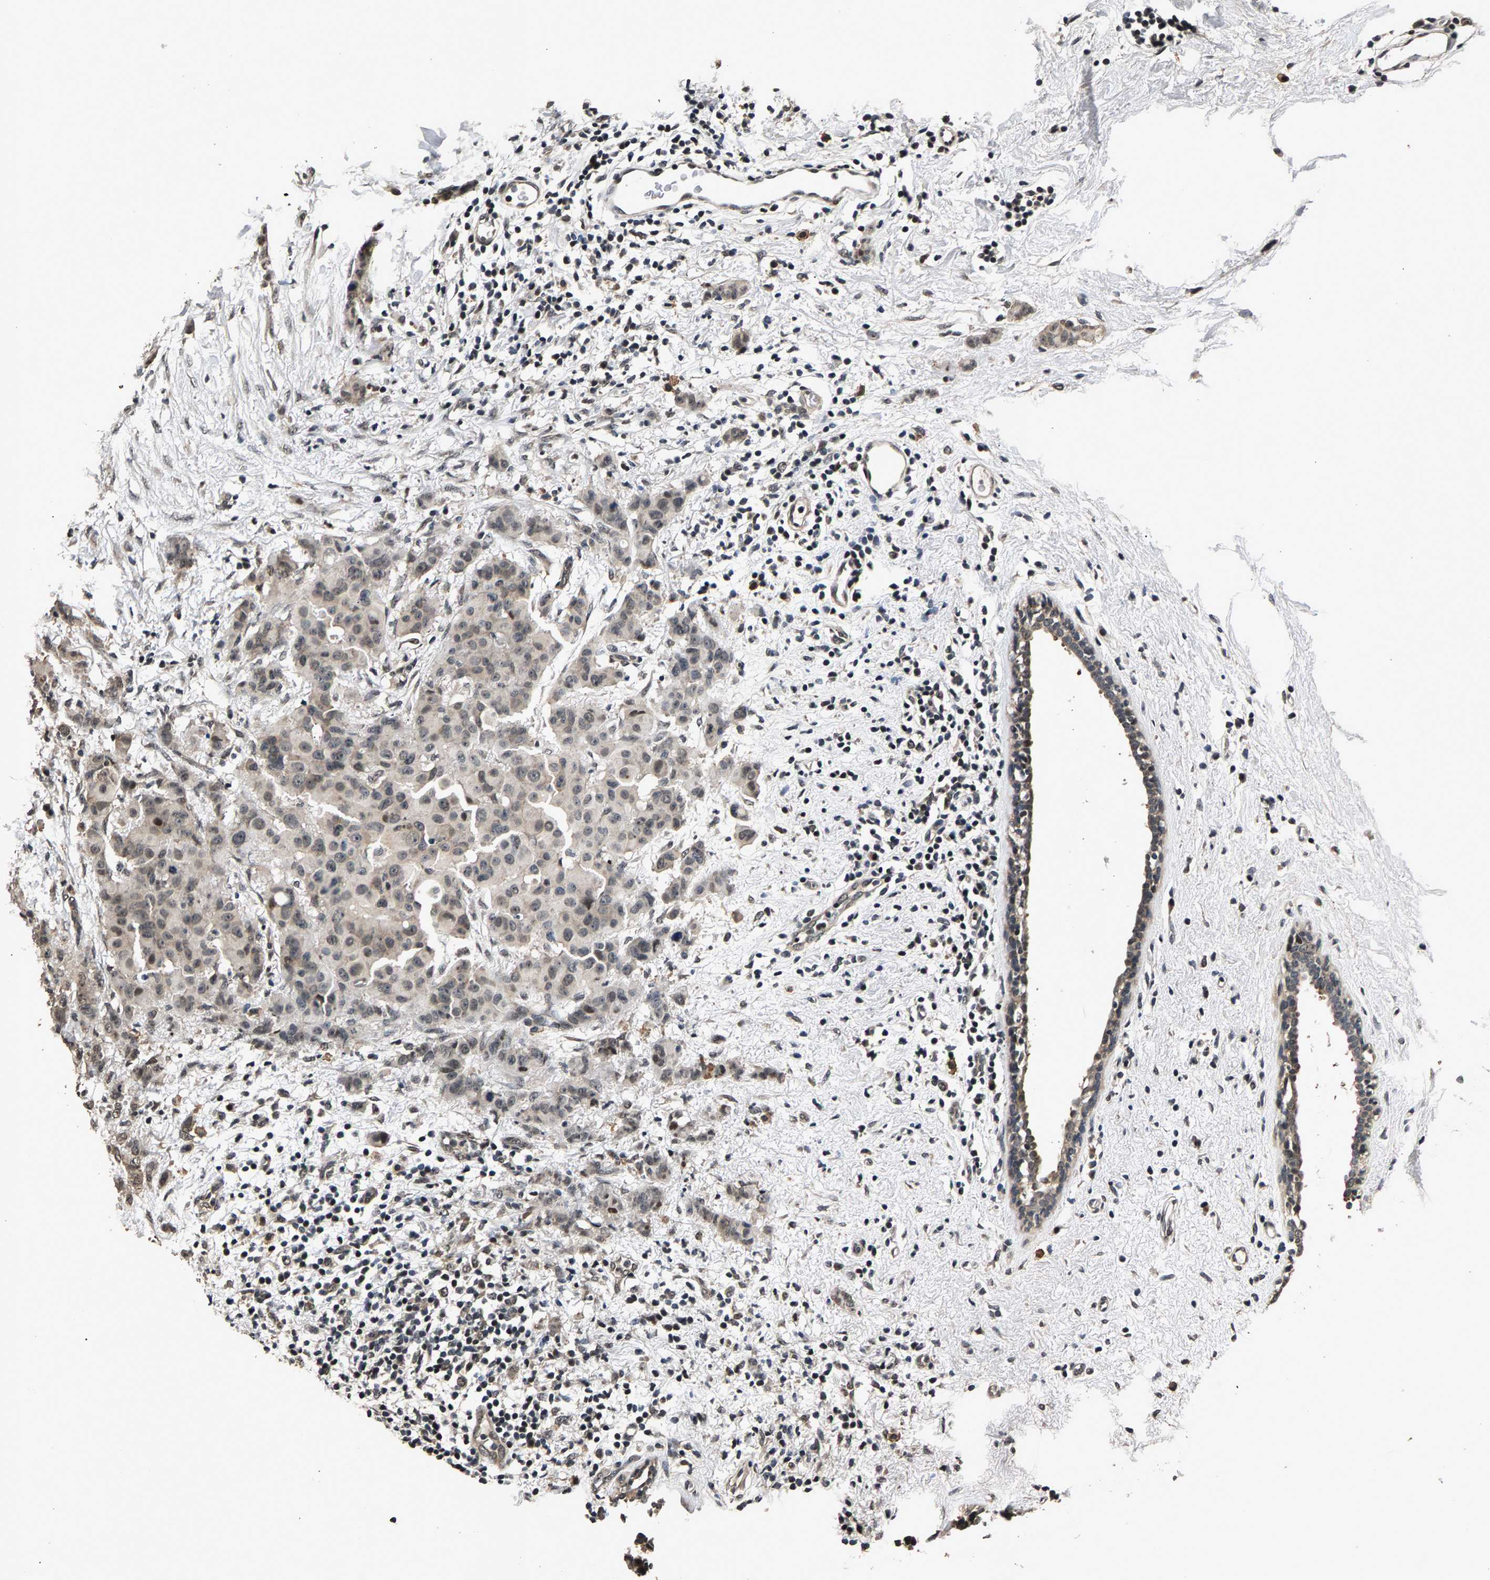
{"staining": {"intensity": "weak", "quantity": ">75%", "location": "nuclear"}, "tissue": "breast cancer", "cell_type": "Tumor cells", "image_type": "cancer", "snomed": [{"axis": "morphology", "description": "Normal tissue, NOS"}, {"axis": "morphology", "description": "Duct carcinoma"}, {"axis": "topography", "description": "Breast"}], "caption": "Protein staining of breast cancer tissue displays weak nuclear staining in about >75% of tumor cells. (DAB (3,3'-diaminobenzidine) = brown stain, brightfield microscopy at high magnification).", "gene": "RBM33", "patient": {"sex": "female", "age": 40}}